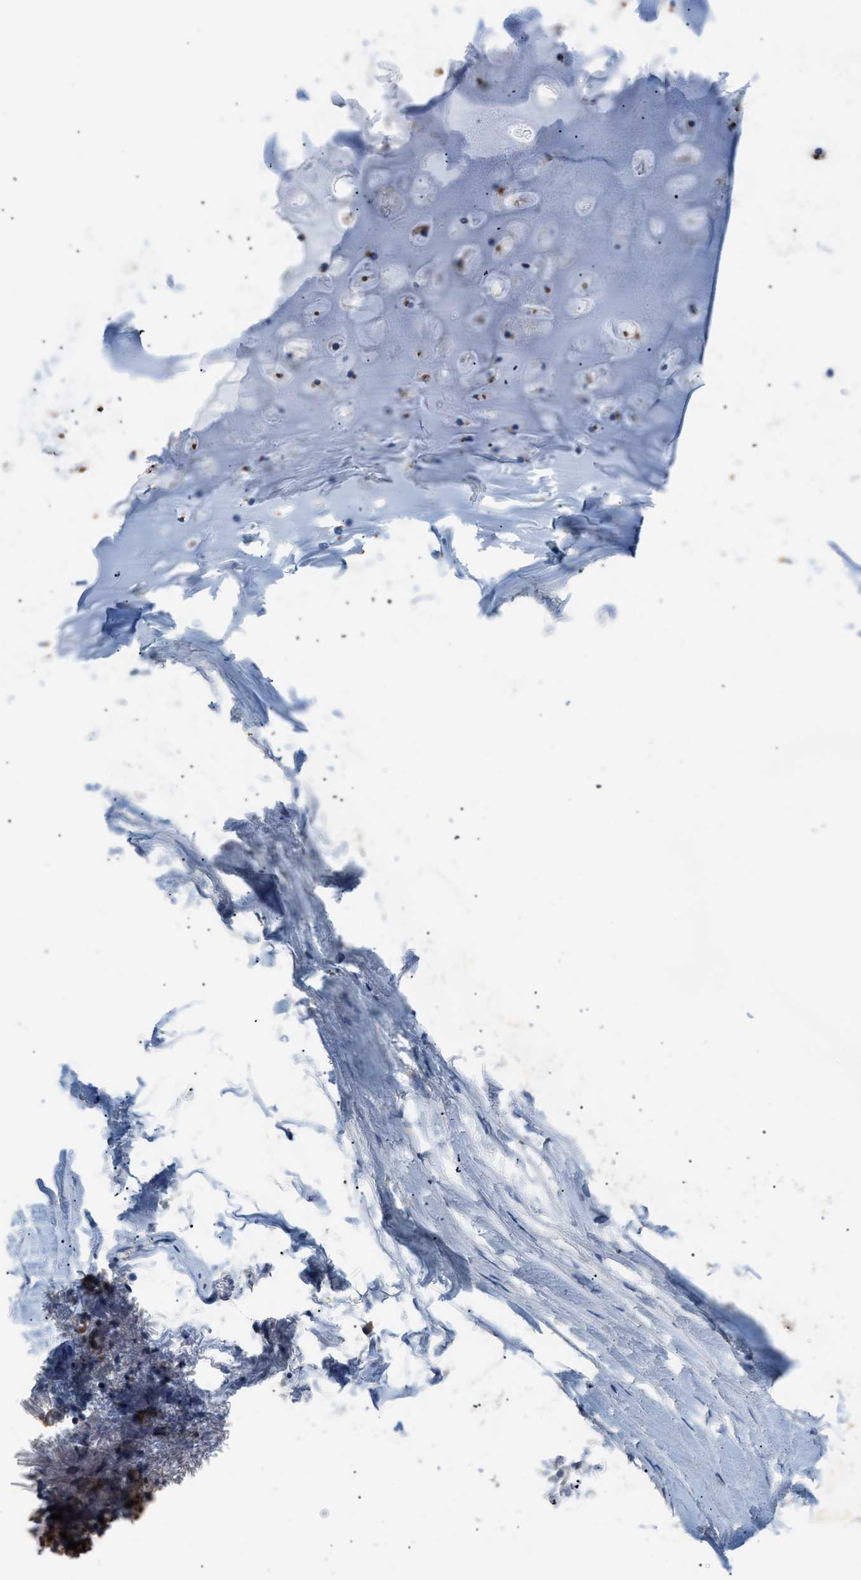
{"staining": {"intensity": "negative", "quantity": "none", "location": "none"}, "tissue": "adipose tissue", "cell_type": "Adipocytes", "image_type": "normal", "snomed": [{"axis": "morphology", "description": "Normal tissue, NOS"}, {"axis": "topography", "description": "Bronchus"}], "caption": "The immunohistochemistry (IHC) image has no significant staining in adipocytes of adipose tissue. (DAB immunohistochemistry with hematoxylin counter stain).", "gene": "GOLM1", "patient": {"sex": "female", "age": 73}}